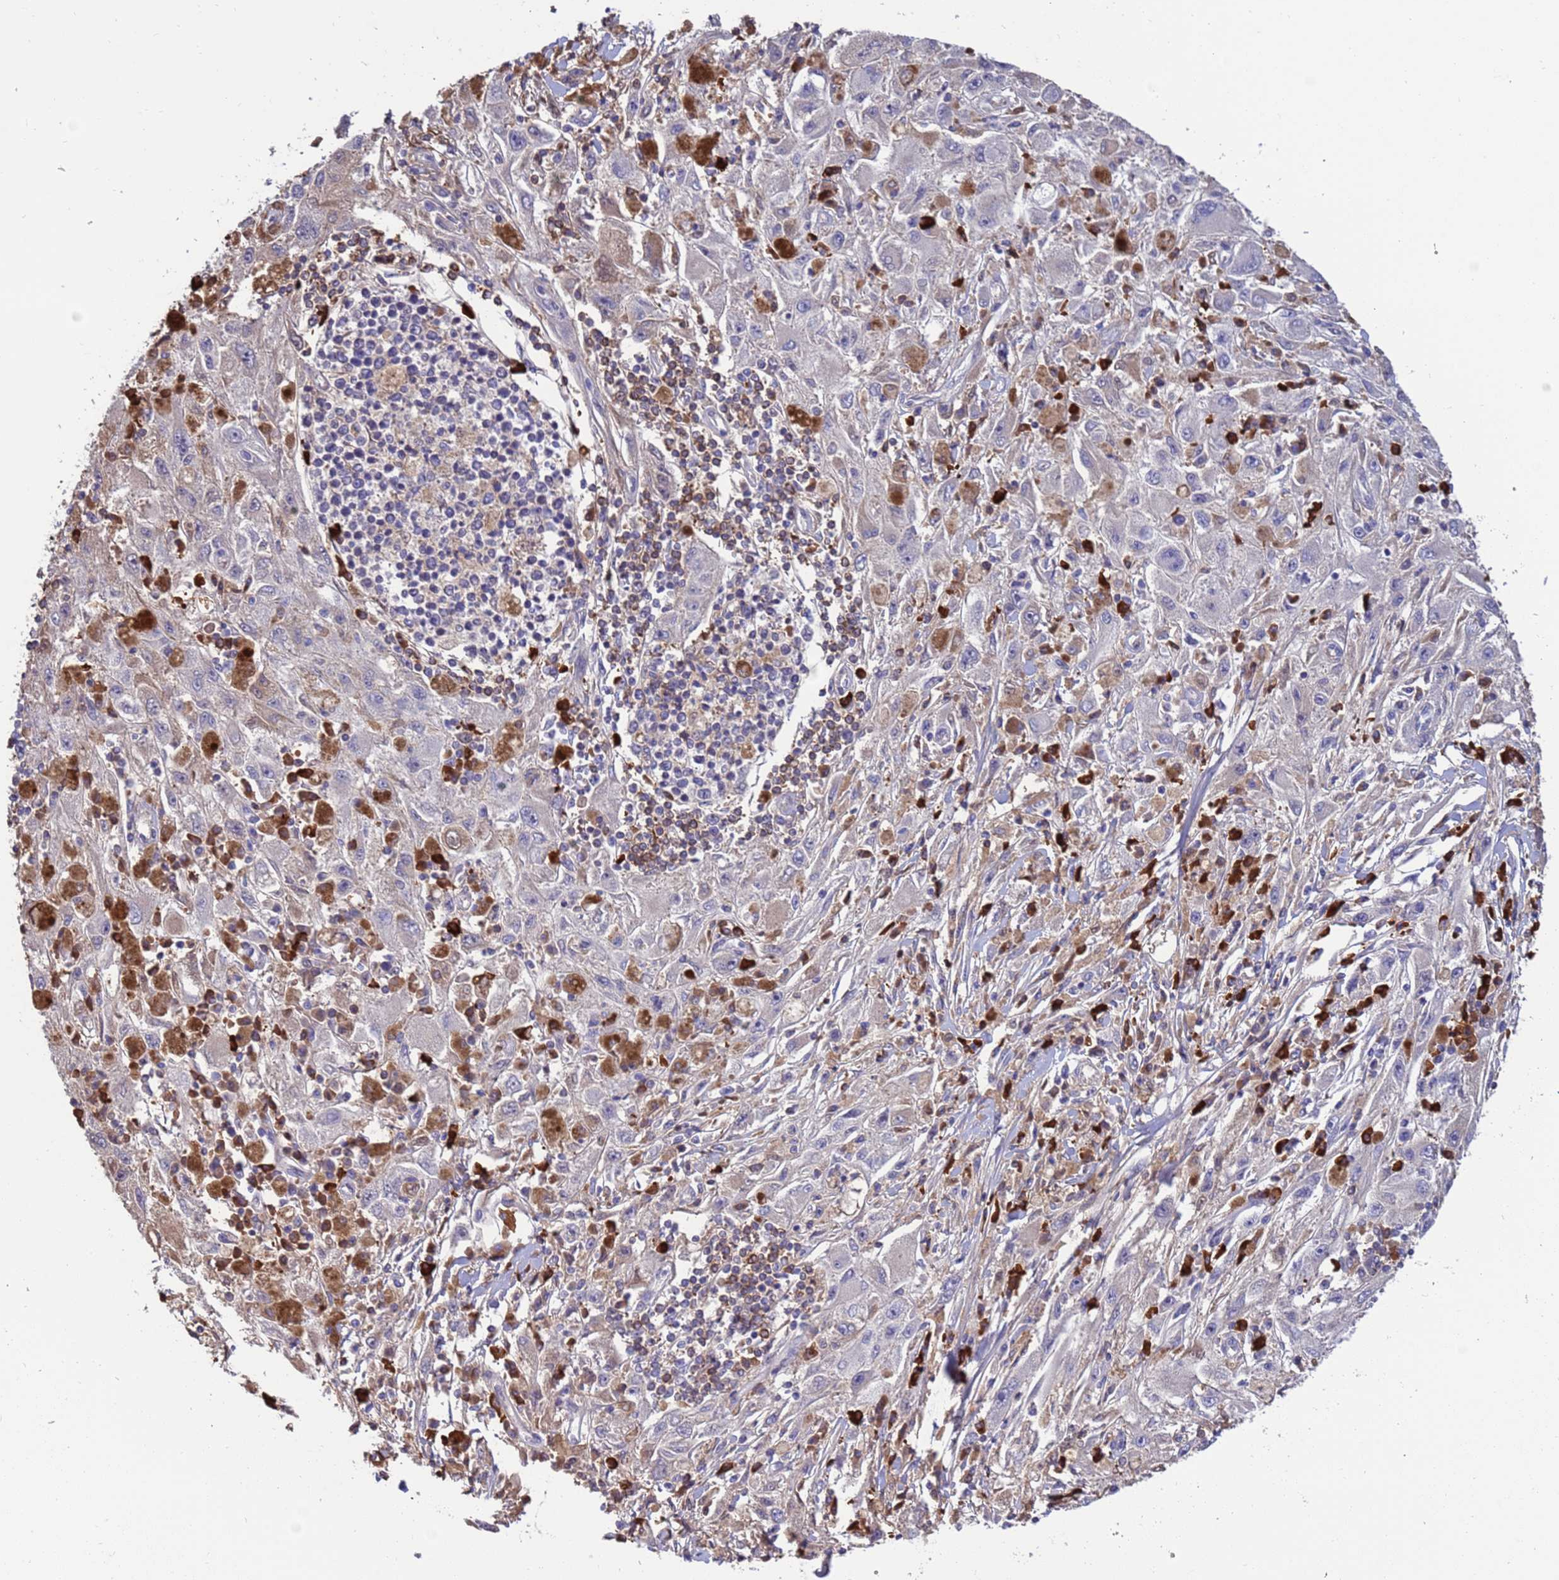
{"staining": {"intensity": "negative", "quantity": "none", "location": "none"}, "tissue": "melanoma", "cell_type": "Tumor cells", "image_type": "cancer", "snomed": [{"axis": "morphology", "description": "Malignant melanoma, Metastatic site"}, {"axis": "topography", "description": "Skin"}], "caption": "This is a photomicrograph of immunohistochemistry (IHC) staining of melanoma, which shows no staining in tumor cells.", "gene": "AMPD3", "patient": {"sex": "male", "age": 53}}